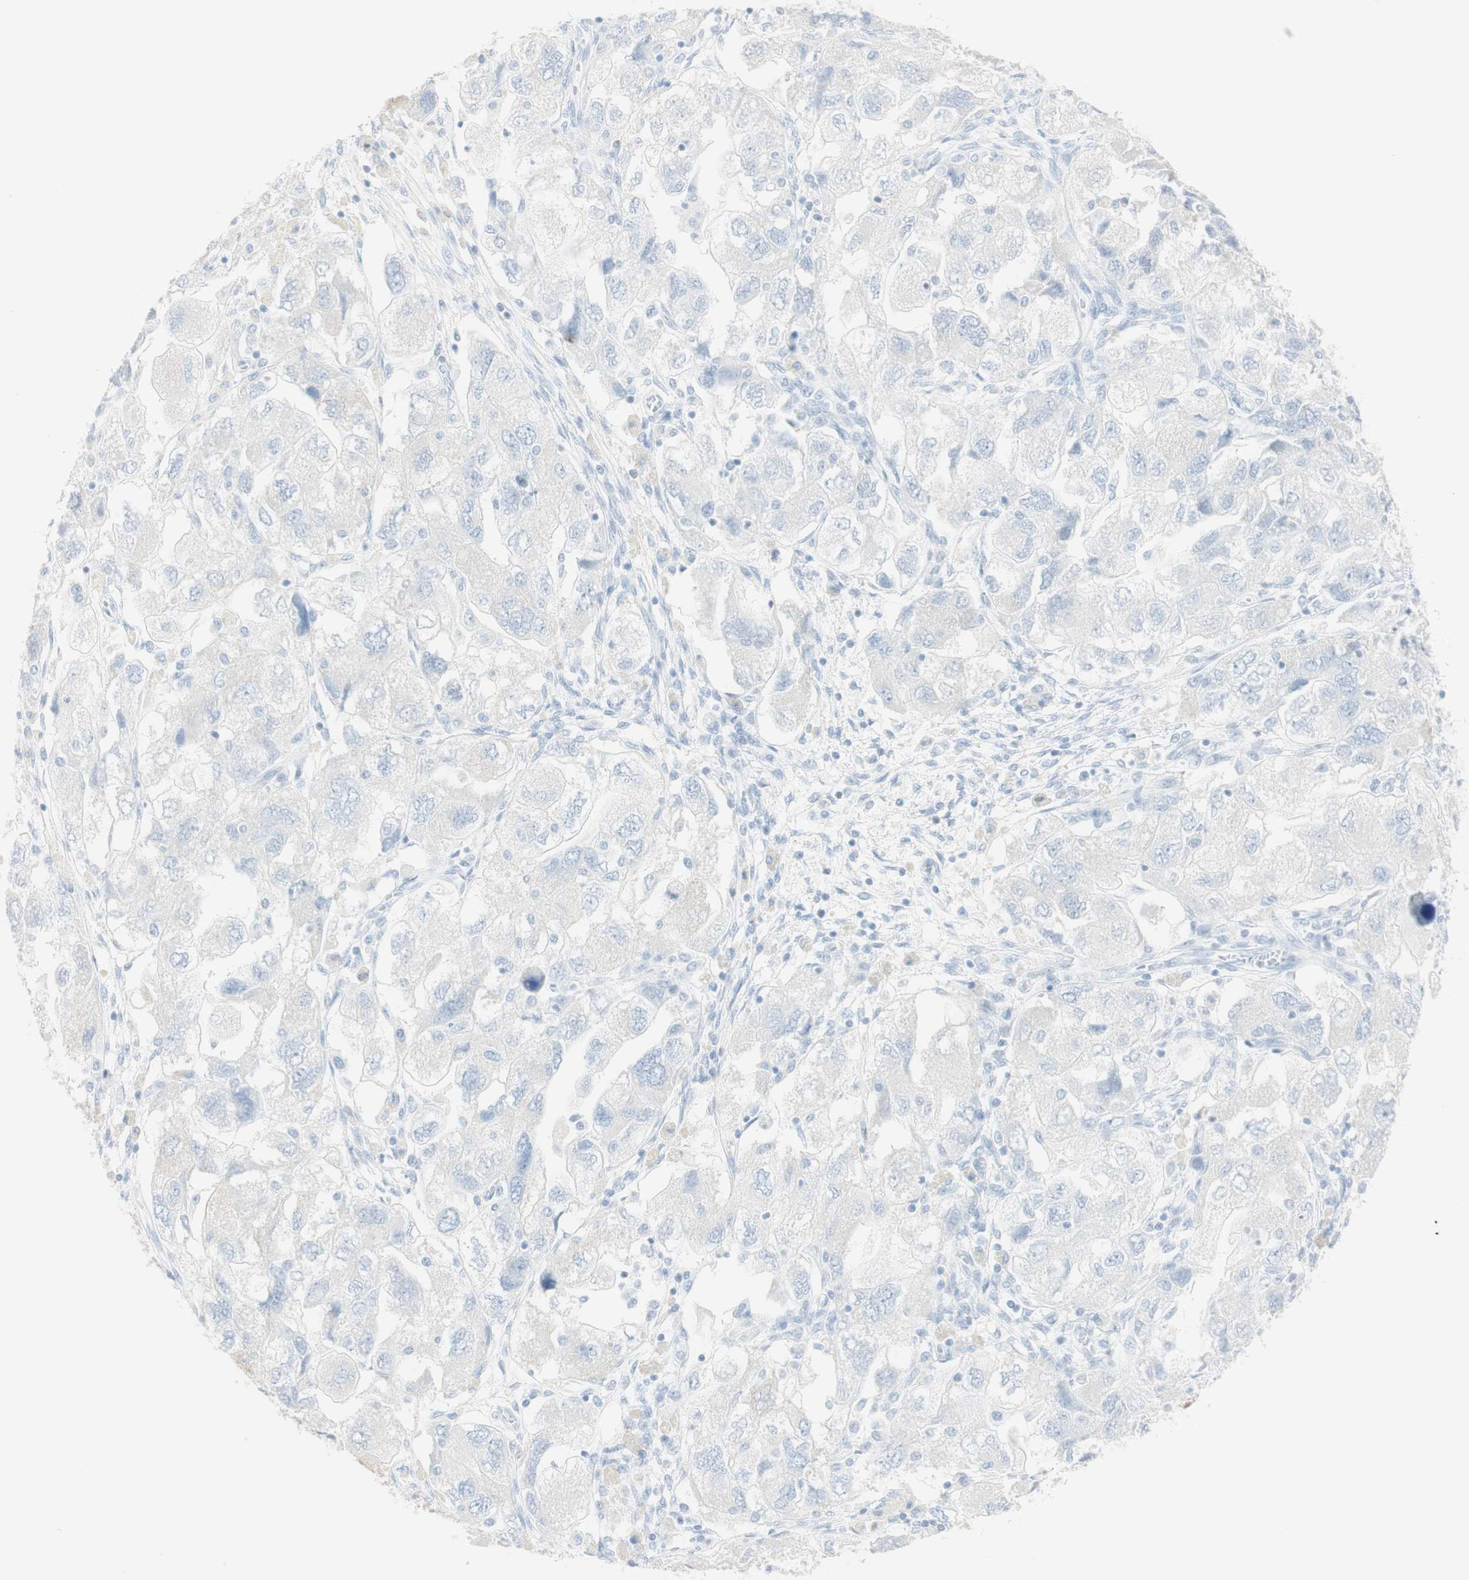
{"staining": {"intensity": "negative", "quantity": "none", "location": "none"}, "tissue": "ovarian cancer", "cell_type": "Tumor cells", "image_type": "cancer", "snomed": [{"axis": "morphology", "description": "Carcinoma, NOS"}, {"axis": "morphology", "description": "Cystadenocarcinoma, serous, NOS"}, {"axis": "topography", "description": "Ovary"}], "caption": "This is an immunohistochemistry (IHC) histopathology image of human ovarian cancer (carcinoma). There is no positivity in tumor cells.", "gene": "NAPSA", "patient": {"sex": "female", "age": 69}}